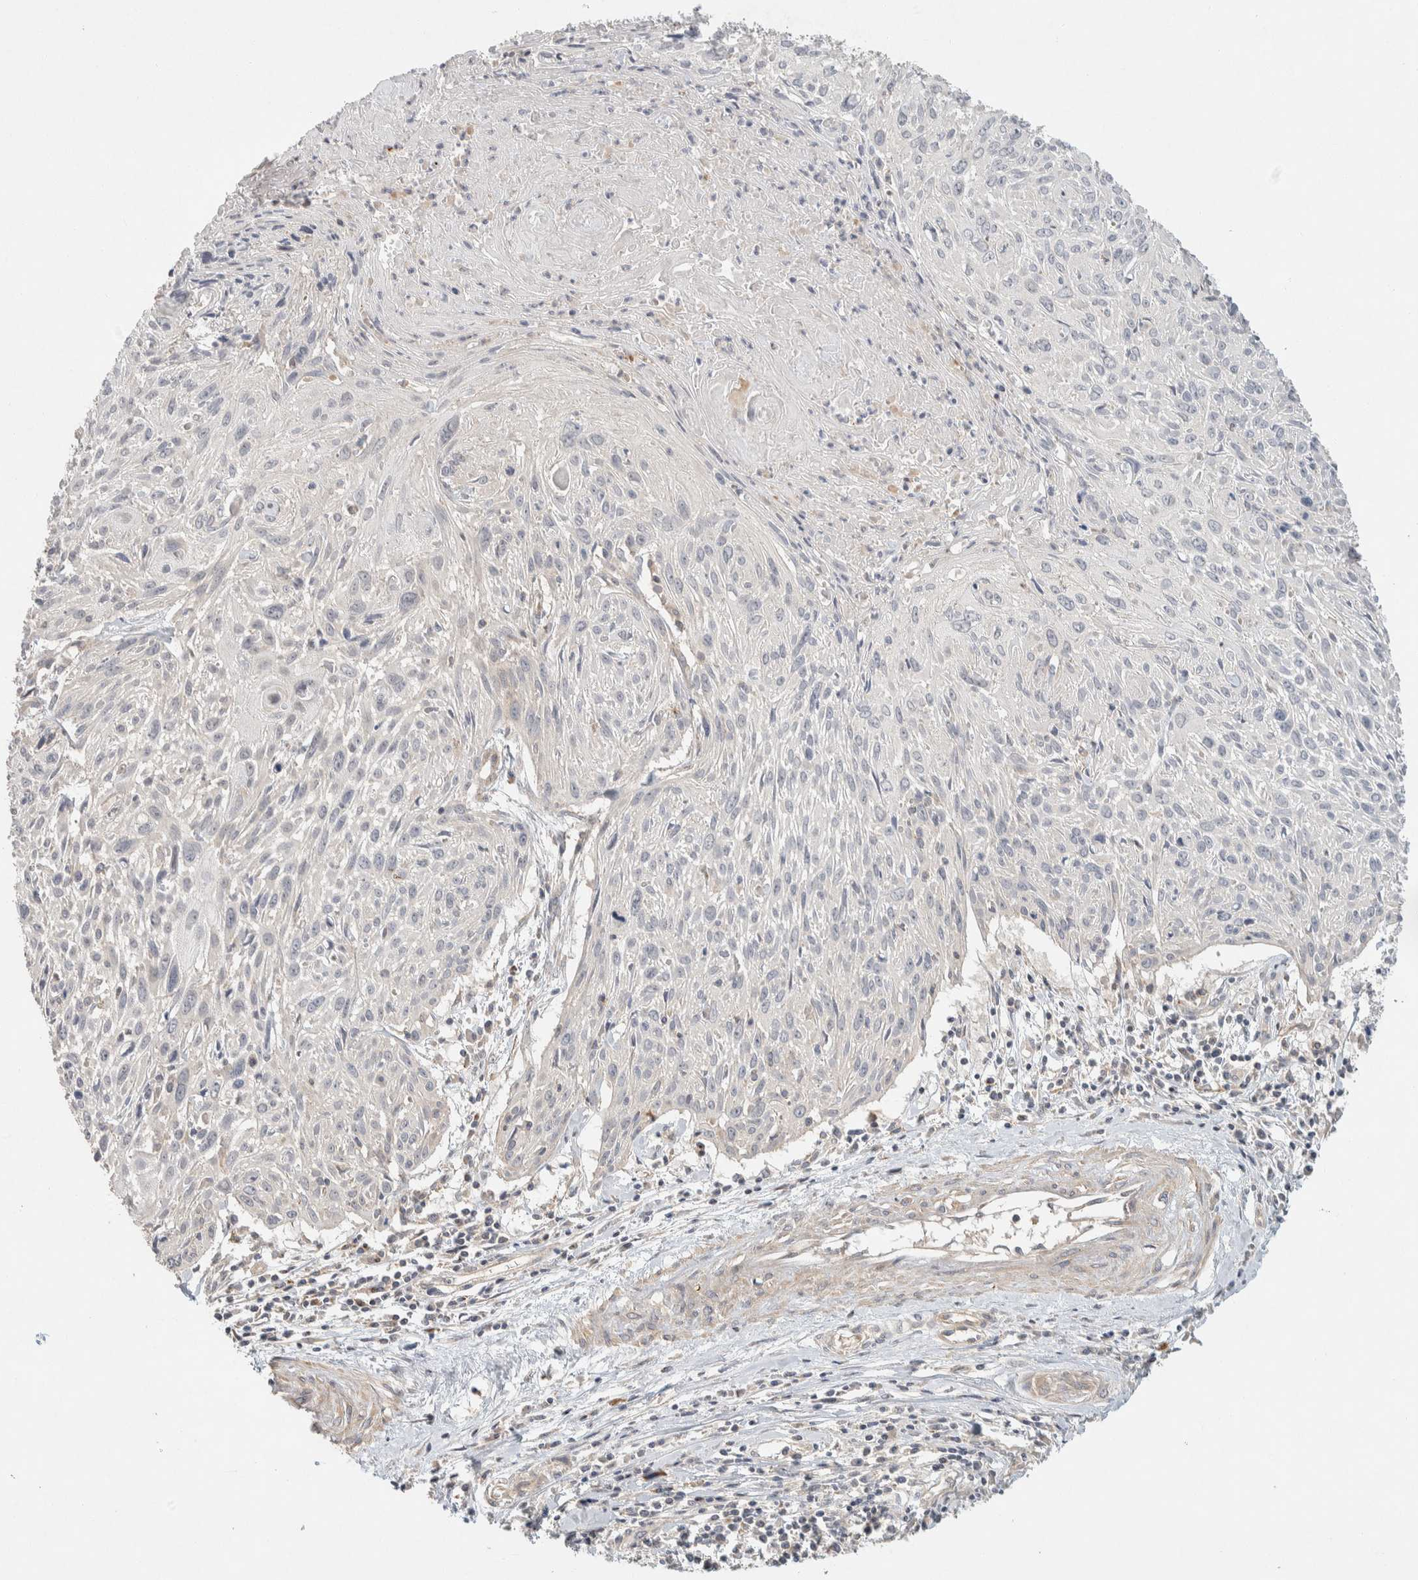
{"staining": {"intensity": "negative", "quantity": "none", "location": "none"}, "tissue": "cervical cancer", "cell_type": "Tumor cells", "image_type": "cancer", "snomed": [{"axis": "morphology", "description": "Squamous cell carcinoma, NOS"}, {"axis": "topography", "description": "Cervix"}], "caption": "Immunohistochemical staining of cervical squamous cell carcinoma reveals no significant expression in tumor cells.", "gene": "KIF9", "patient": {"sex": "female", "age": 51}}